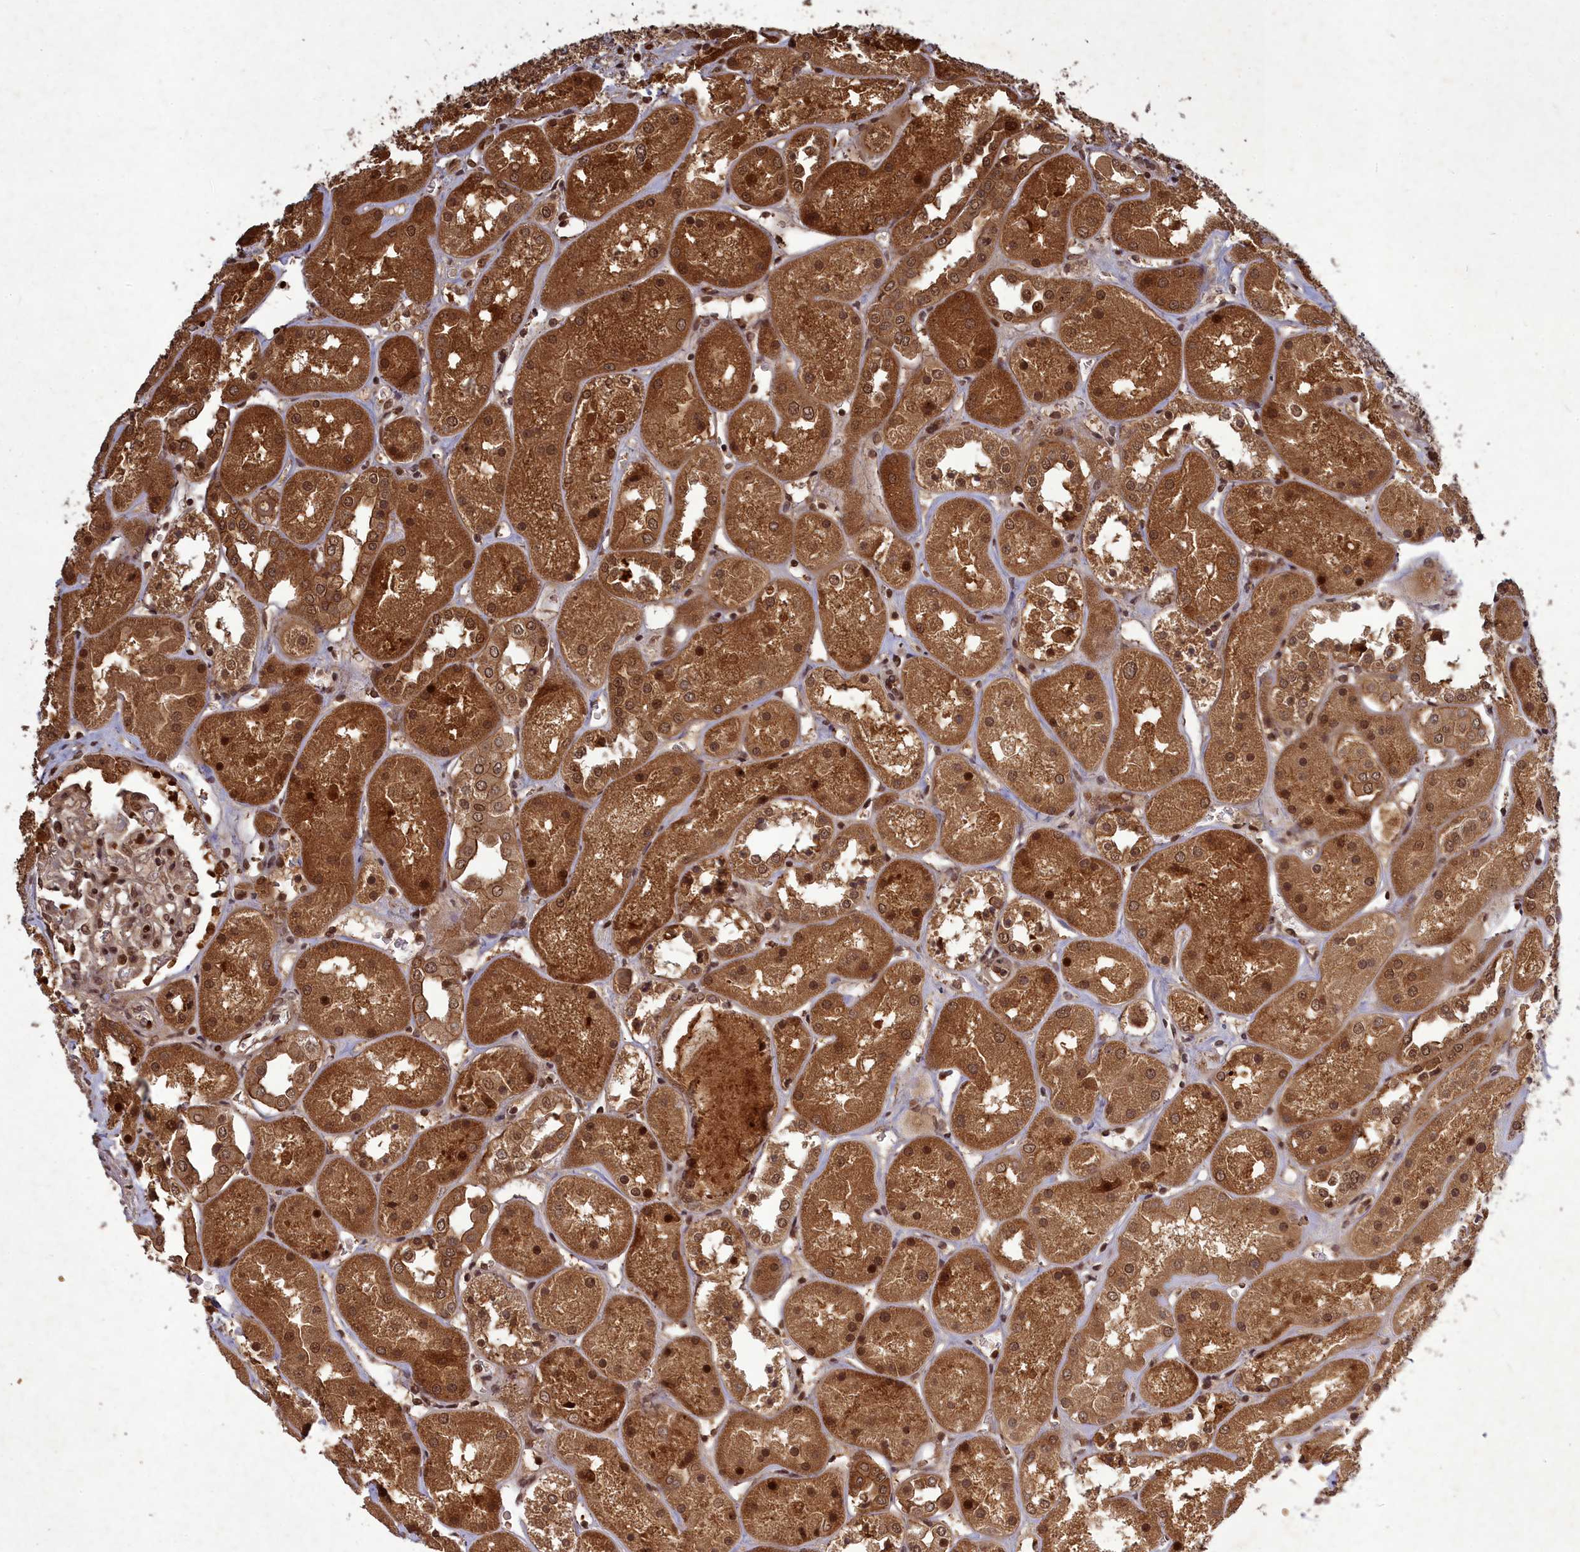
{"staining": {"intensity": "moderate", "quantity": ">75%", "location": "nuclear"}, "tissue": "kidney", "cell_type": "Cells in glomeruli", "image_type": "normal", "snomed": [{"axis": "morphology", "description": "Normal tissue, NOS"}, {"axis": "topography", "description": "Kidney"}], "caption": "Kidney stained with DAB (3,3'-diaminobenzidine) immunohistochemistry (IHC) reveals medium levels of moderate nuclear expression in approximately >75% of cells in glomeruli.", "gene": "SRMS", "patient": {"sex": "male", "age": 70}}